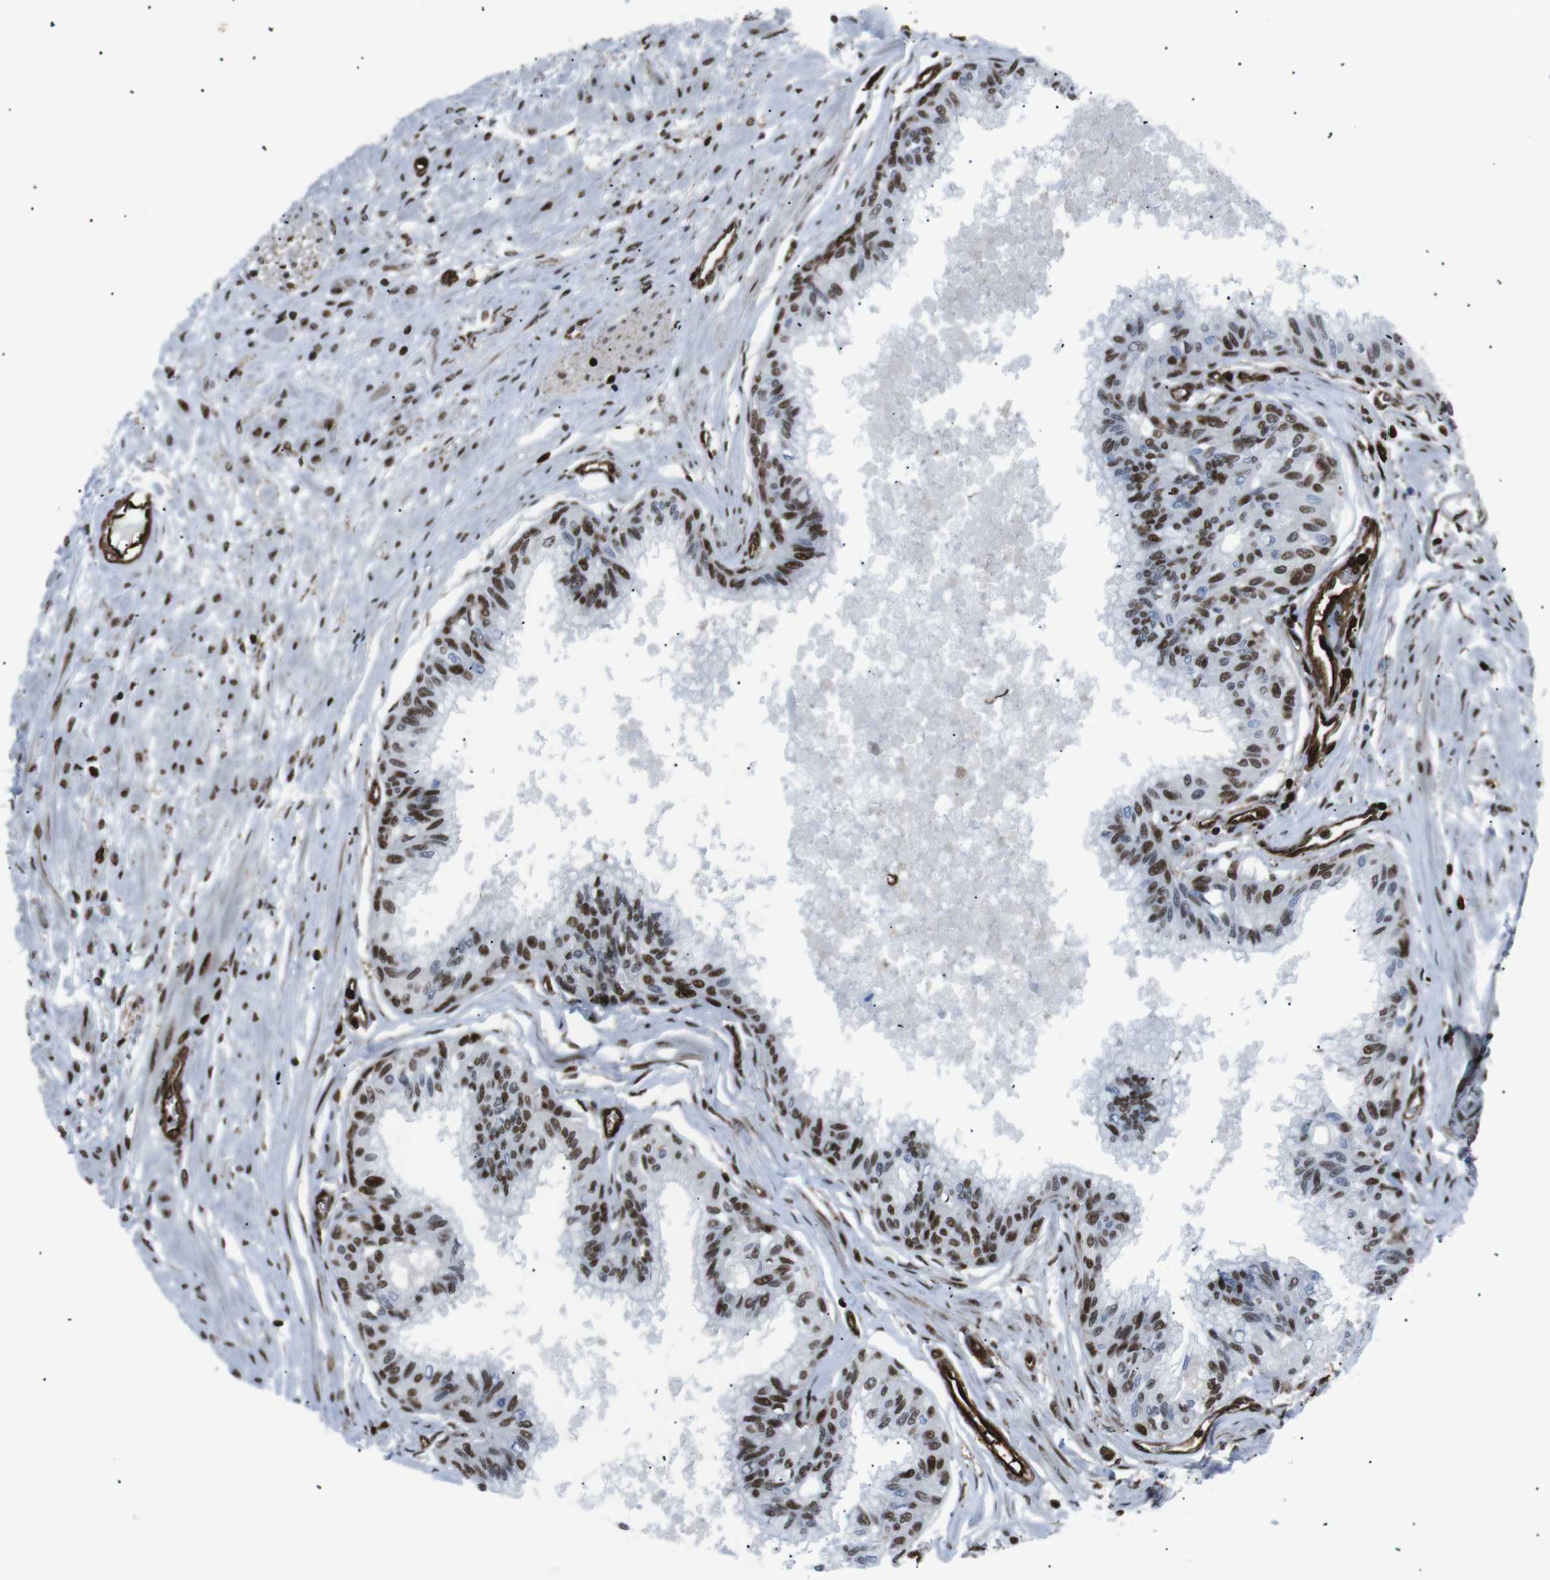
{"staining": {"intensity": "strong", "quantity": ">75%", "location": "nuclear"}, "tissue": "prostate", "cell_type": "Glandular cells", "image_type": "normal", "snomed": [{"axis": "morphology", "description": "Normal tissue, NOS"}, {"axis": "topography", "description": "Prostate"}, {"axis": "topography", "description": "Seminal veicle"}], "caption": "This micrograph shows immunohistochemistry staining of benign human prostate, with high strong nuclear expression in approximately >75% of glandular cells.", "gene": "HNRNPU", "patient": {"sex": "male", "age": 60}}